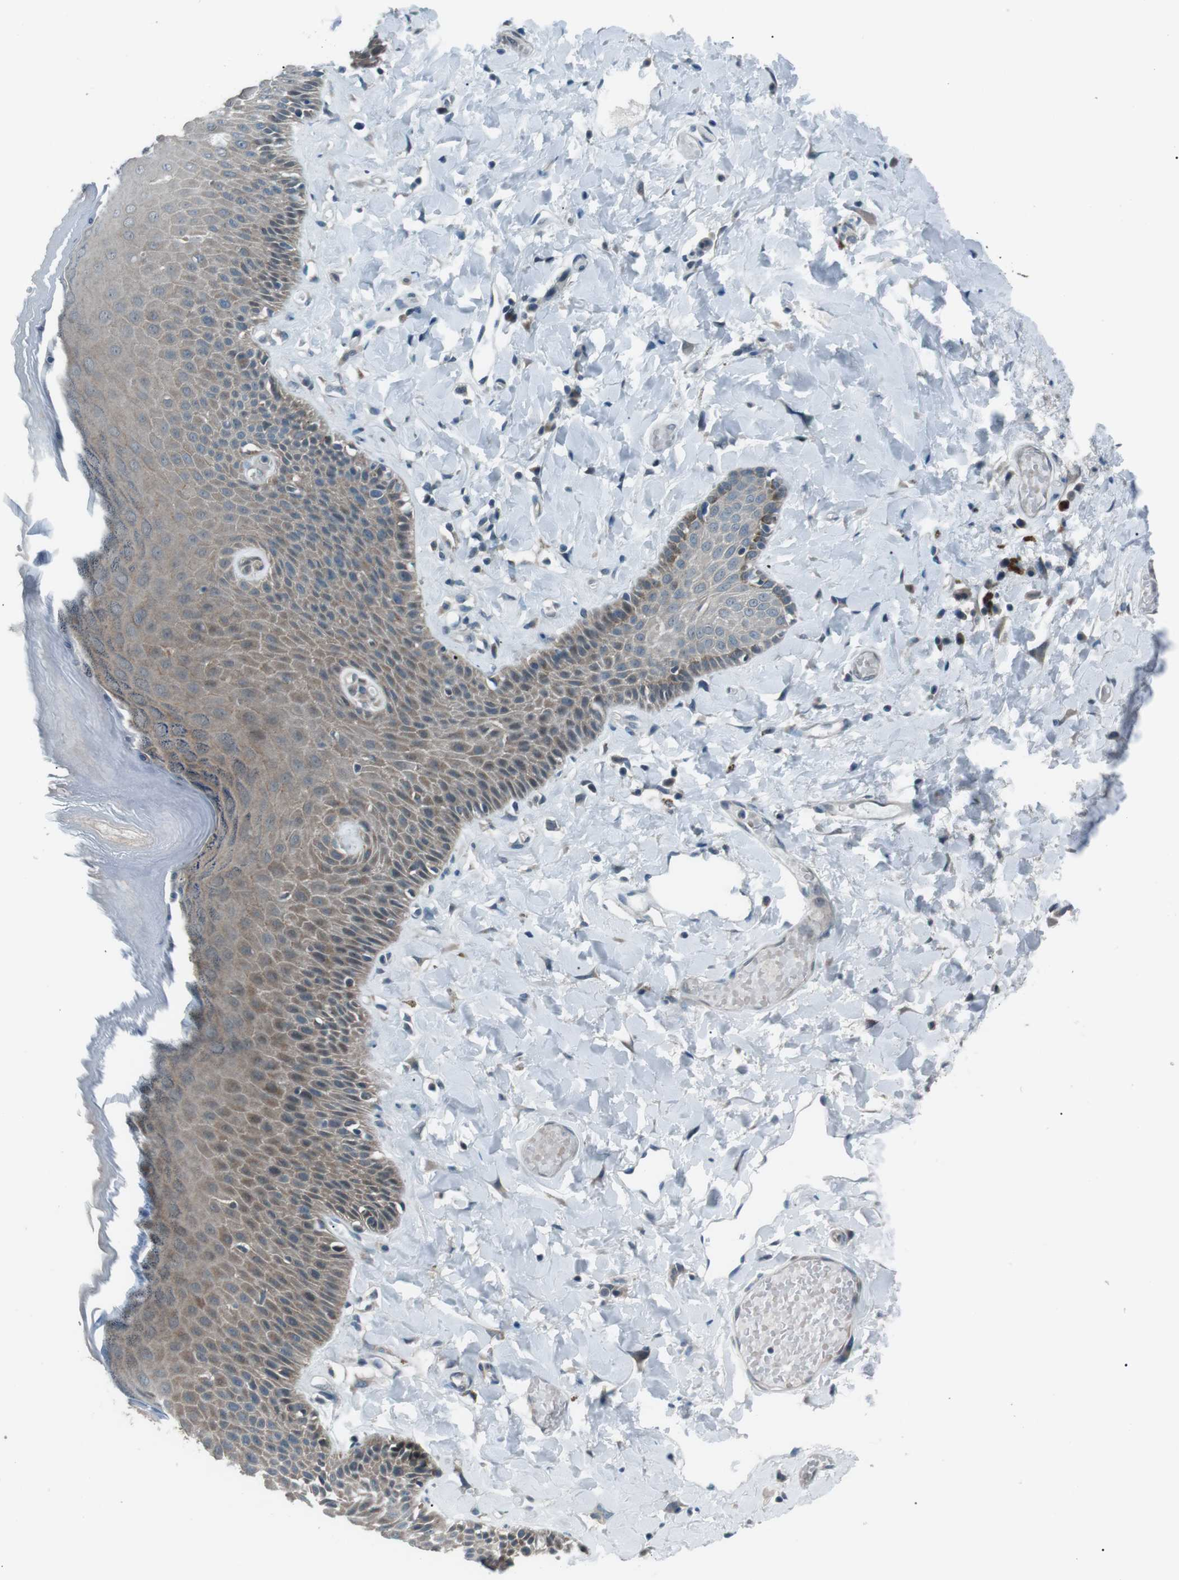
{"staining": {"intensity": "weak", "quantity": ">75%", "location": "cytoplasmic/membranous"}, "tissue": "skin", "cell_type": "Epidermal cells", "image_type": "normal", "snomed": [{"axis": "morphology", "description": "Normal tissue, NOS"}, {"axis": "topography", "description": "Anal"}], "caption": "This is an image of IHC staining of benign skin, which shows weak positivity in the cytoplasmic/membranous of epidermal cells.", "gene": "LRIG2", "patient": {"sex": "male", "age": 69}}